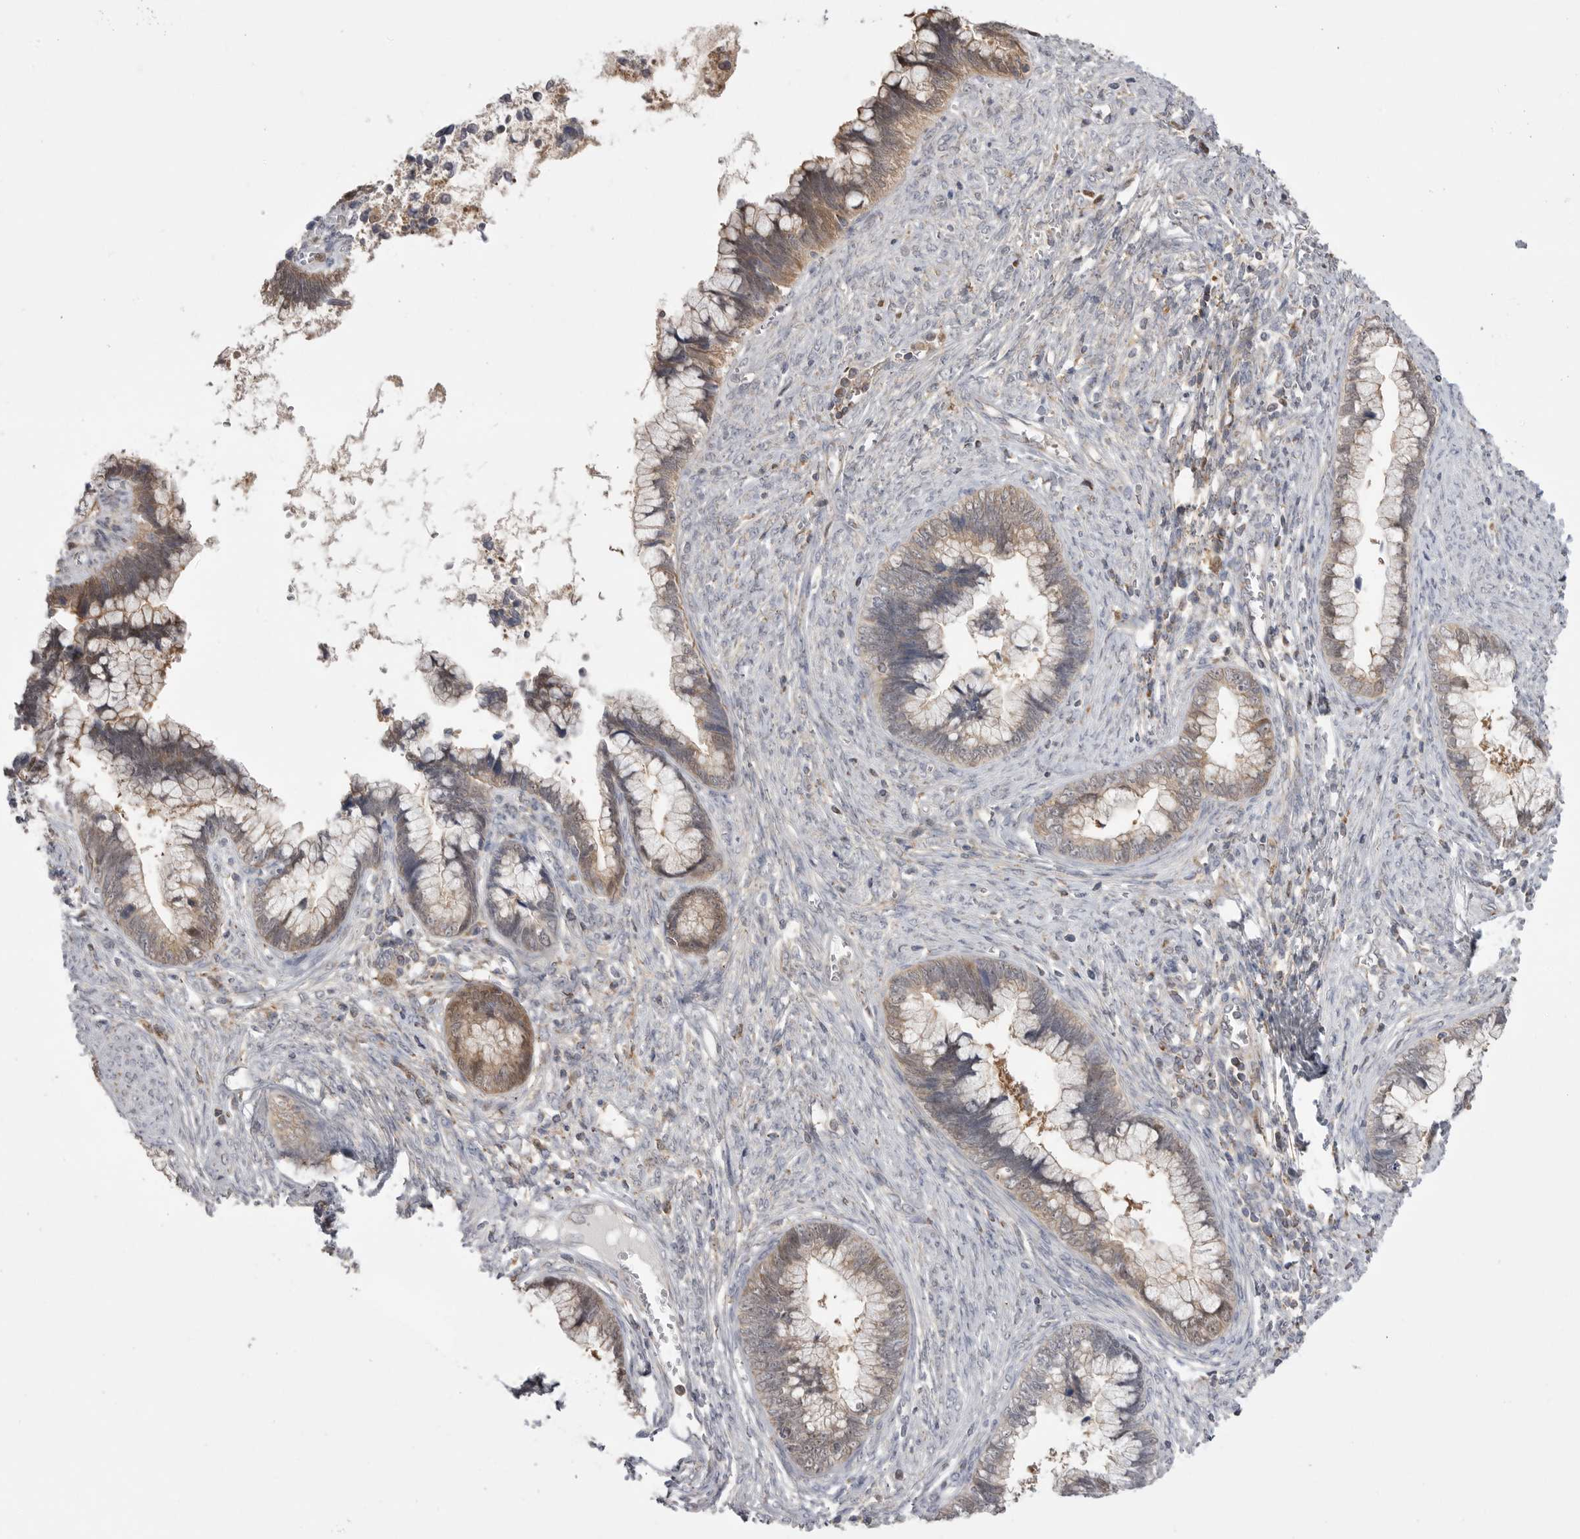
{"staining": {"intensity": "moderate", "quantity": "25%-75%", "location": "cytoplasmic/membranous"}, "tissue": "cervical cancer", "cell_type": "Tumor cells", "image_type": "cancer", "snomed": [{"axis": "morphology", "description": "Adenocarcinoma, NOS"}, {"axis": "topography", "description": "Cervix"}], "caption": "Cervical adenocarcinoma tissue exhibits moderate cytoplasmic/membranous expression in about 25%-75% of tumor cells, visualized by immunohistochemistry. (DAB (3,3'-diaminobenzidine) IHC, brown staining for protein, blue staining for nuclei).", "gene": "KYAT3", "patient": {"sex": "female", "age": 44}}